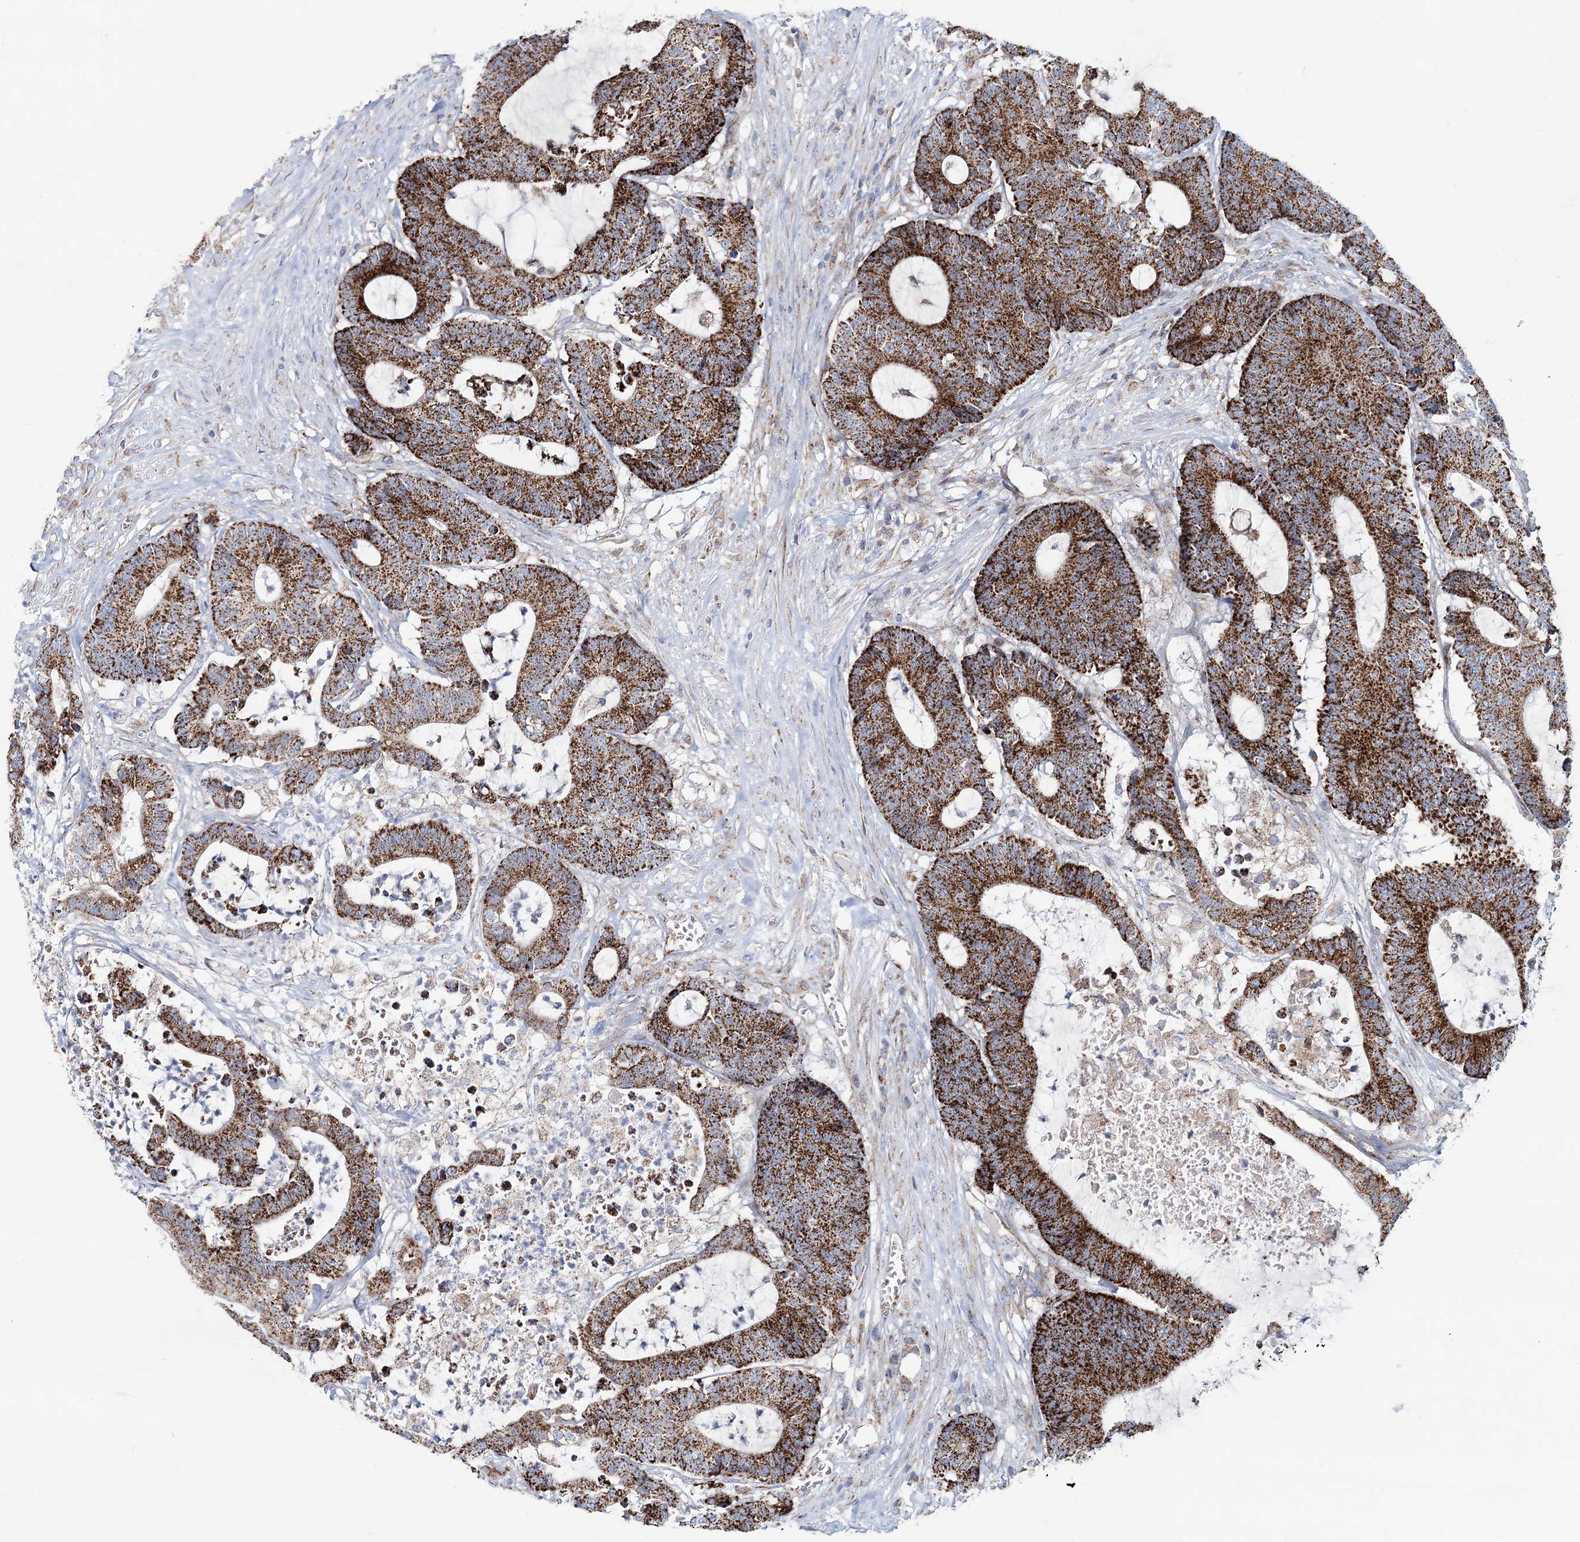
{"staining": {"intensity": "strong", "quantity": ">75%", "location": "cytoplasmic/membranous"}, "tissue": "colorectal cancer", "cell_type": "Tumor cells", "image_type": "cancer", "snomed": [{"axis": "morphology", "description": "Adenocarcinoma, NOS"}, {"axis": "topography", "description": "Colon"}], "caption": "A brown stain highlights strong cytoplasmic/membranous positivity of a protein in human colorectal adenocarcinoma tumor cells. (Brightfield microscopy of DAB IHC at high magnification).", "gene": "ARHGAP6", "patient": {"sex": "female", "age": 84}}